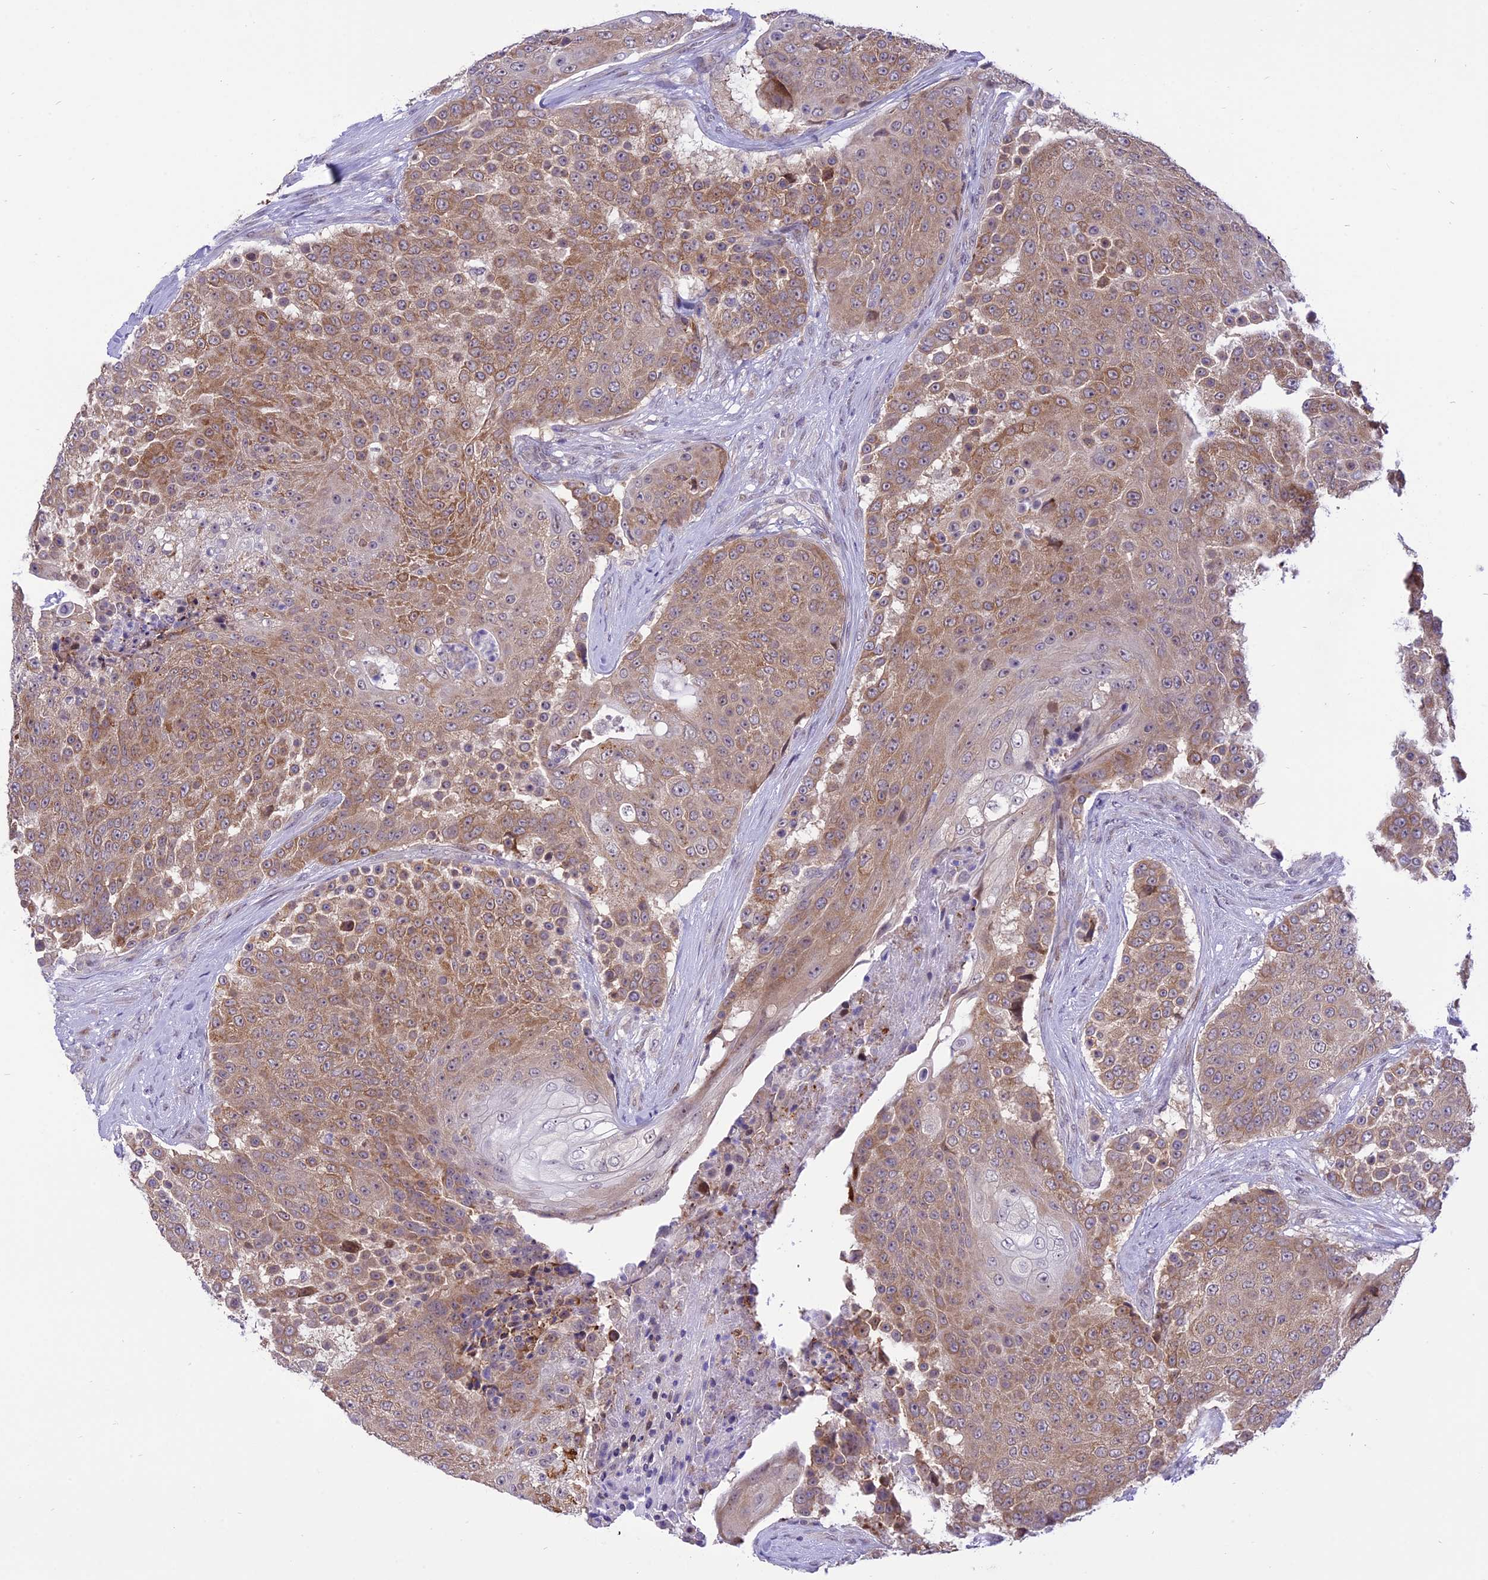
{"staining": {"intensity": "moderate", "quantity": ">75%", "location": "cytoplasmic/membranous"}, "tissue": "urothelial cancer", "cell_type": "Tumor cells", "image_type": "cancer", "snomed": [{"axis": "morphology", "description": "Urothelial carcinoma, High grade"}, {"axis": "topography", "description": "Urinary bladder"}], "caption": "Urothelial cancer was stained to show a protein in brown. There is medium levels of moderate cytoplasmic/membranous positivity in about >75% of tumor cells.", "gene": "ZNF837", "patient": {"sex": "female", "age": 63}}